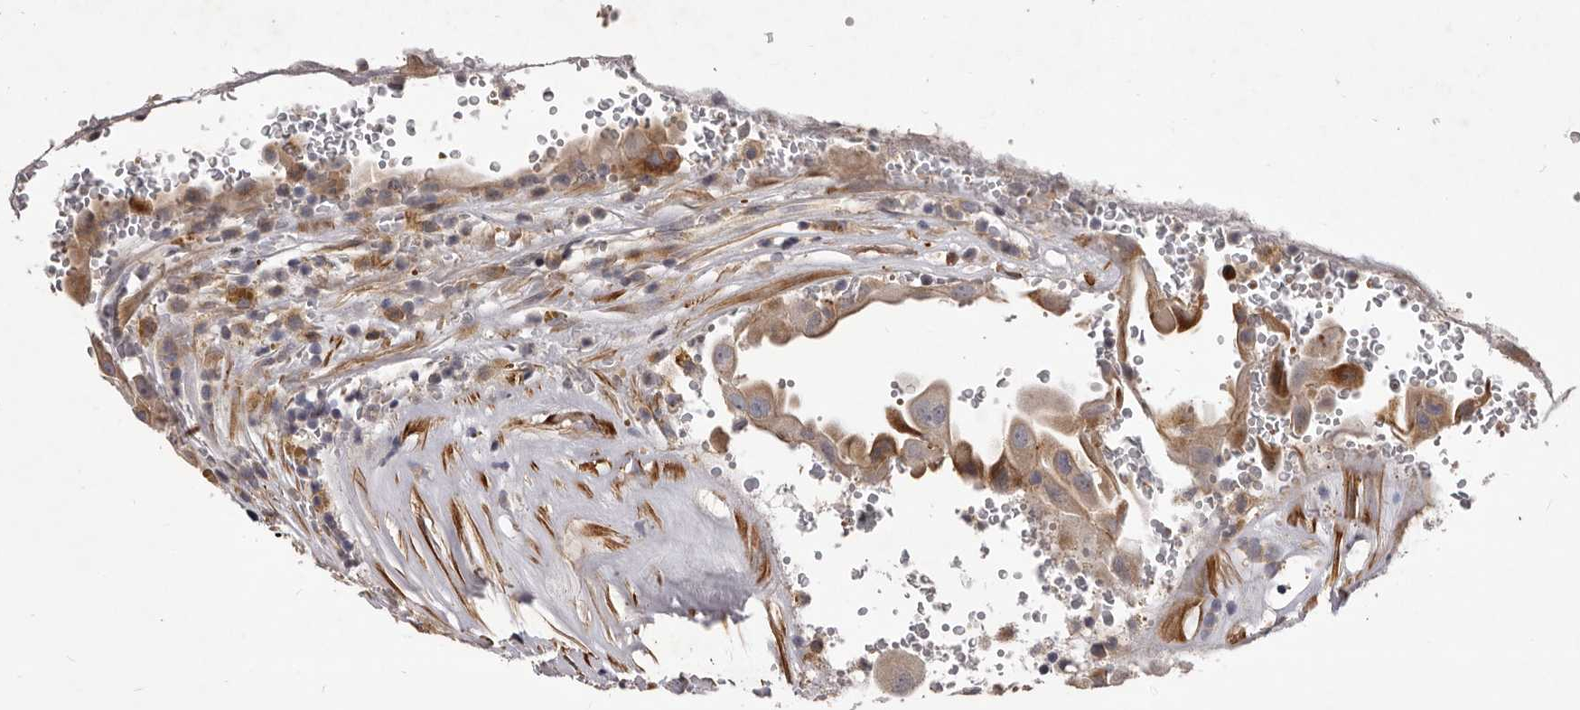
{"staining": {"intensity": "moderate", "quantity": "25%-75%", "location": "cytoplasmic/membranous"}, "tissue": "thyroid cancer", "cell_type": "Tumor cells", "image_type": "cancer", "snomed": [{"axis": "morphology", "description": "Papillary adenocarcinoma, NOS"}, {"axis": "topography", "description": "Thyroid gland"}], "caption": "This photomicrograph reveals immunohistochemistry (IHC) staining of human thyroid cancer, with medium moderate cytoplasmic/membranous expression in about 25%-75% of tumor cells.", "gene": "ALPK1", "patient": {"sex": "male", "age": 77}}